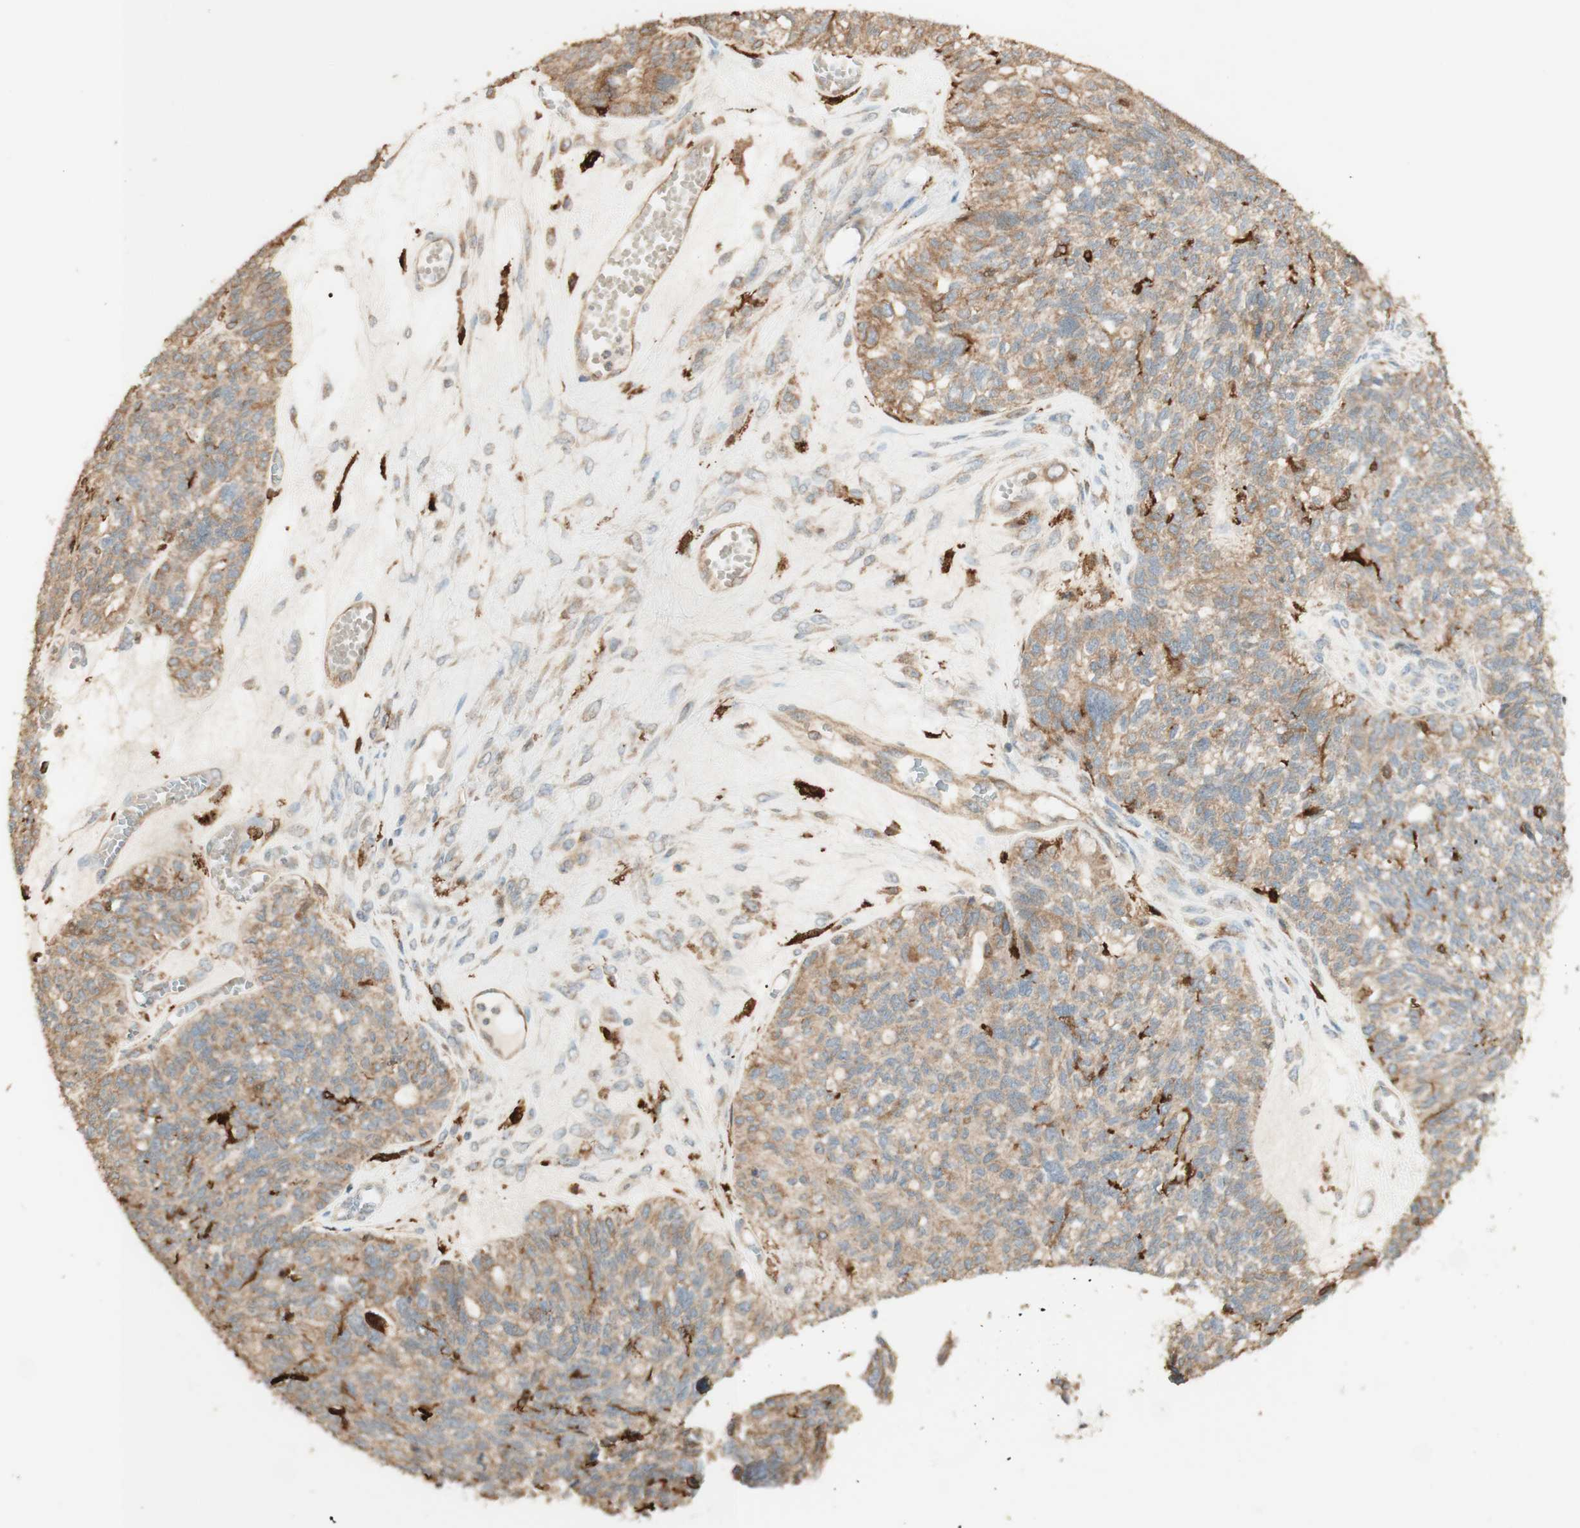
{"staining": {"intensity": "weak", "quantity": ">75%", "location": "cytoplasmic/membranous"}, "tissue": "ovarian cancer", "cell_type": "Tumor cells", "image_type": "cancer", "snomed": [{"axis": "morphology", "description": "Cystadenocarcinoma, serous, NOS"}, {"axis": "topography", "description": "Ovary"}], "caption": "Weak cytoplasmic/membranous protein staining is appreciated in about >75% of tumor cells in ovarian serous cystadenocarcinoma.", "gene": "CLCN2", "patient": {"sex": "female", "age": 79}}